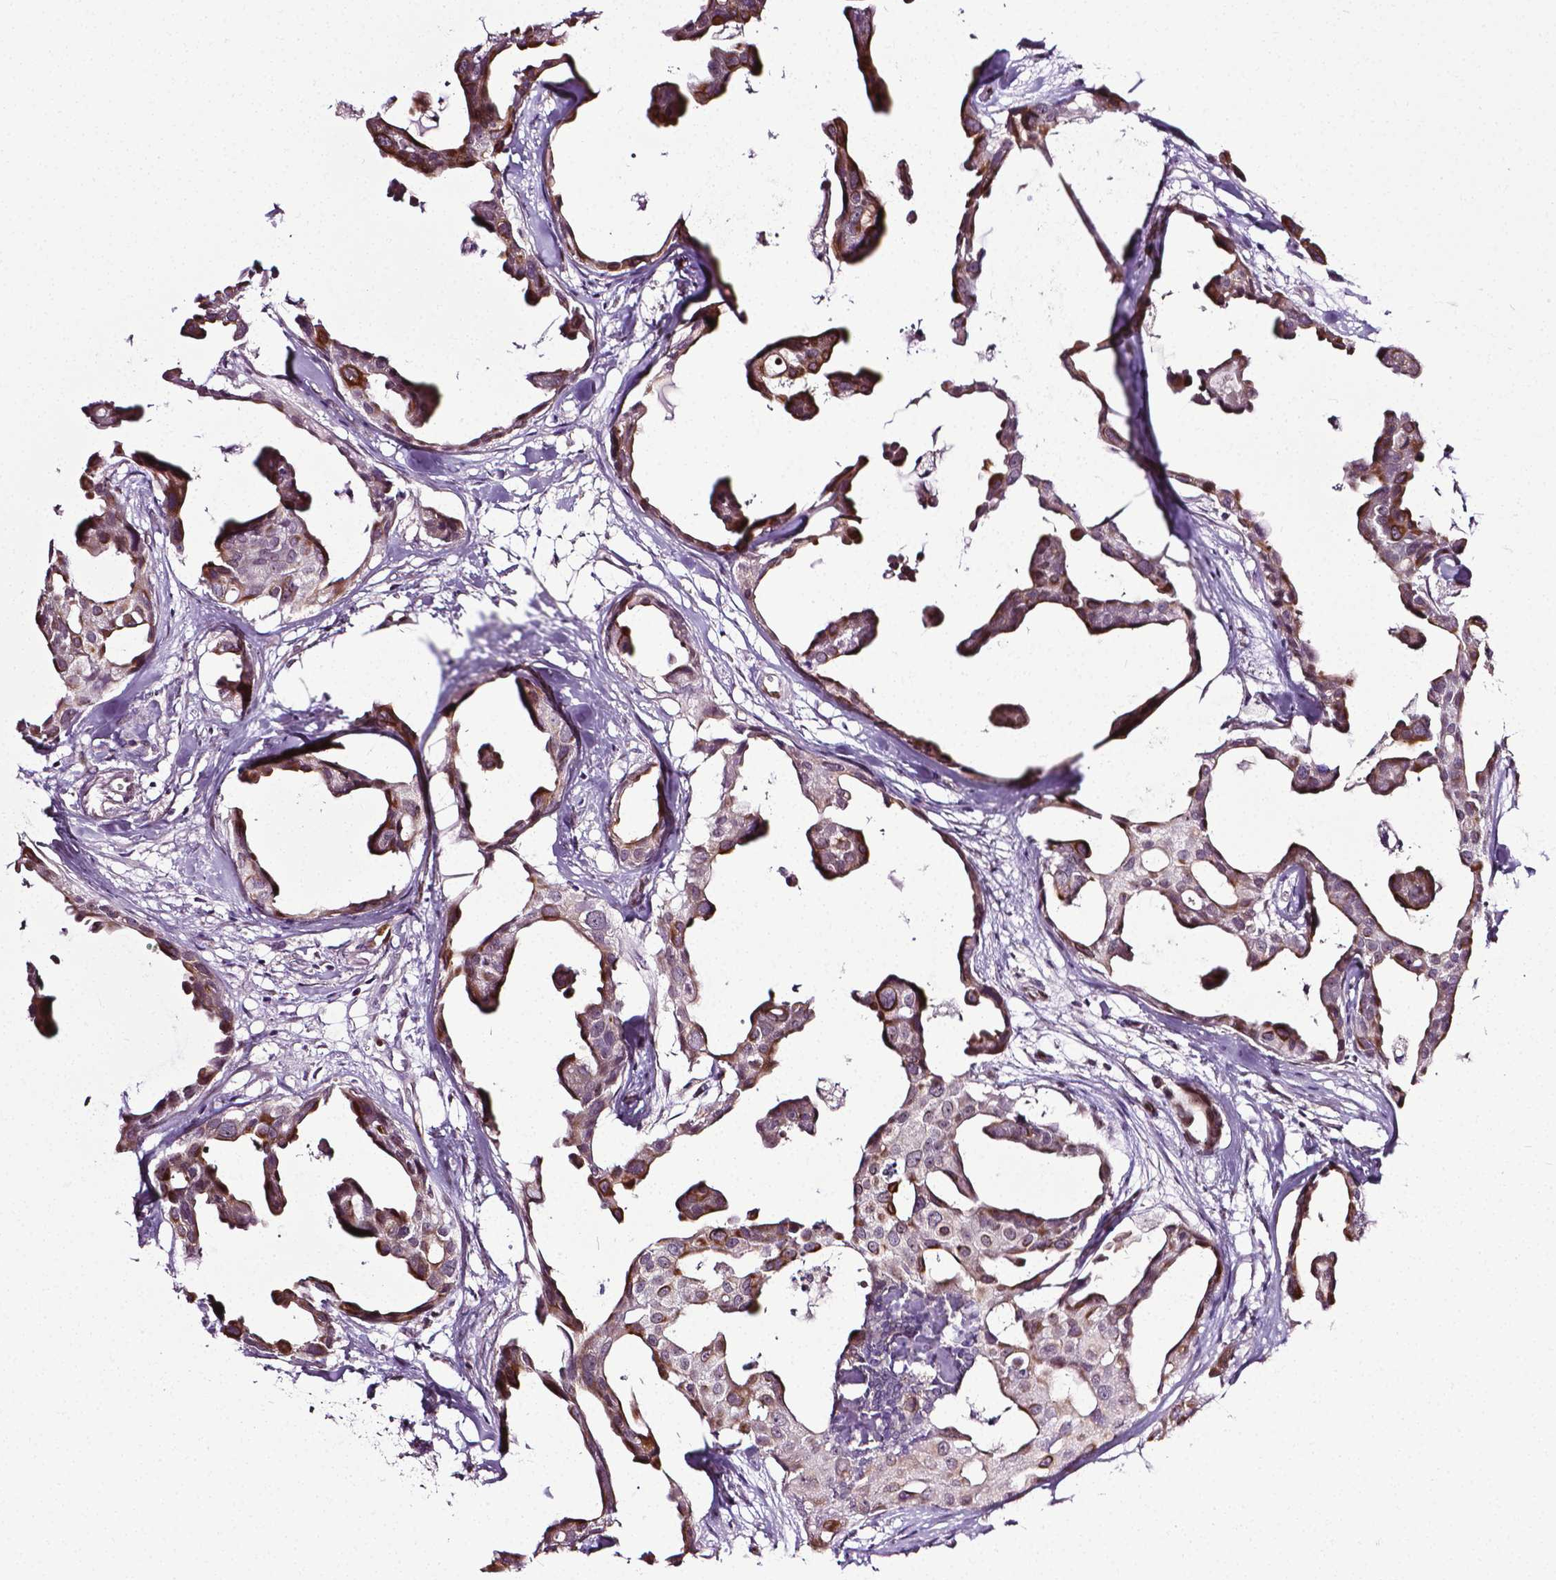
{"staining": {"intensity": "strong", "quantity": "<25%", "location": "cytoplasmic/membranous"}, "tissue": "breast cancer", "cell_type": "Tumor cells", "image_type": "cancer", "snomed": [{"axis": "morphology", "description": "Duct carcinoma"}, {"axis": "topography", "description": "Breast"}], "caption": "Tumor cells display medium levels of strong cytoplasmic/membranous positivity in approximately <25% of cells in human breast cancer. (DAB (3,3'-diaminobenzidine) IHC with brightfield microscopy, high magnification).", "gene": "PTGER3", "patient": {"sex": "female", "age": 38}}